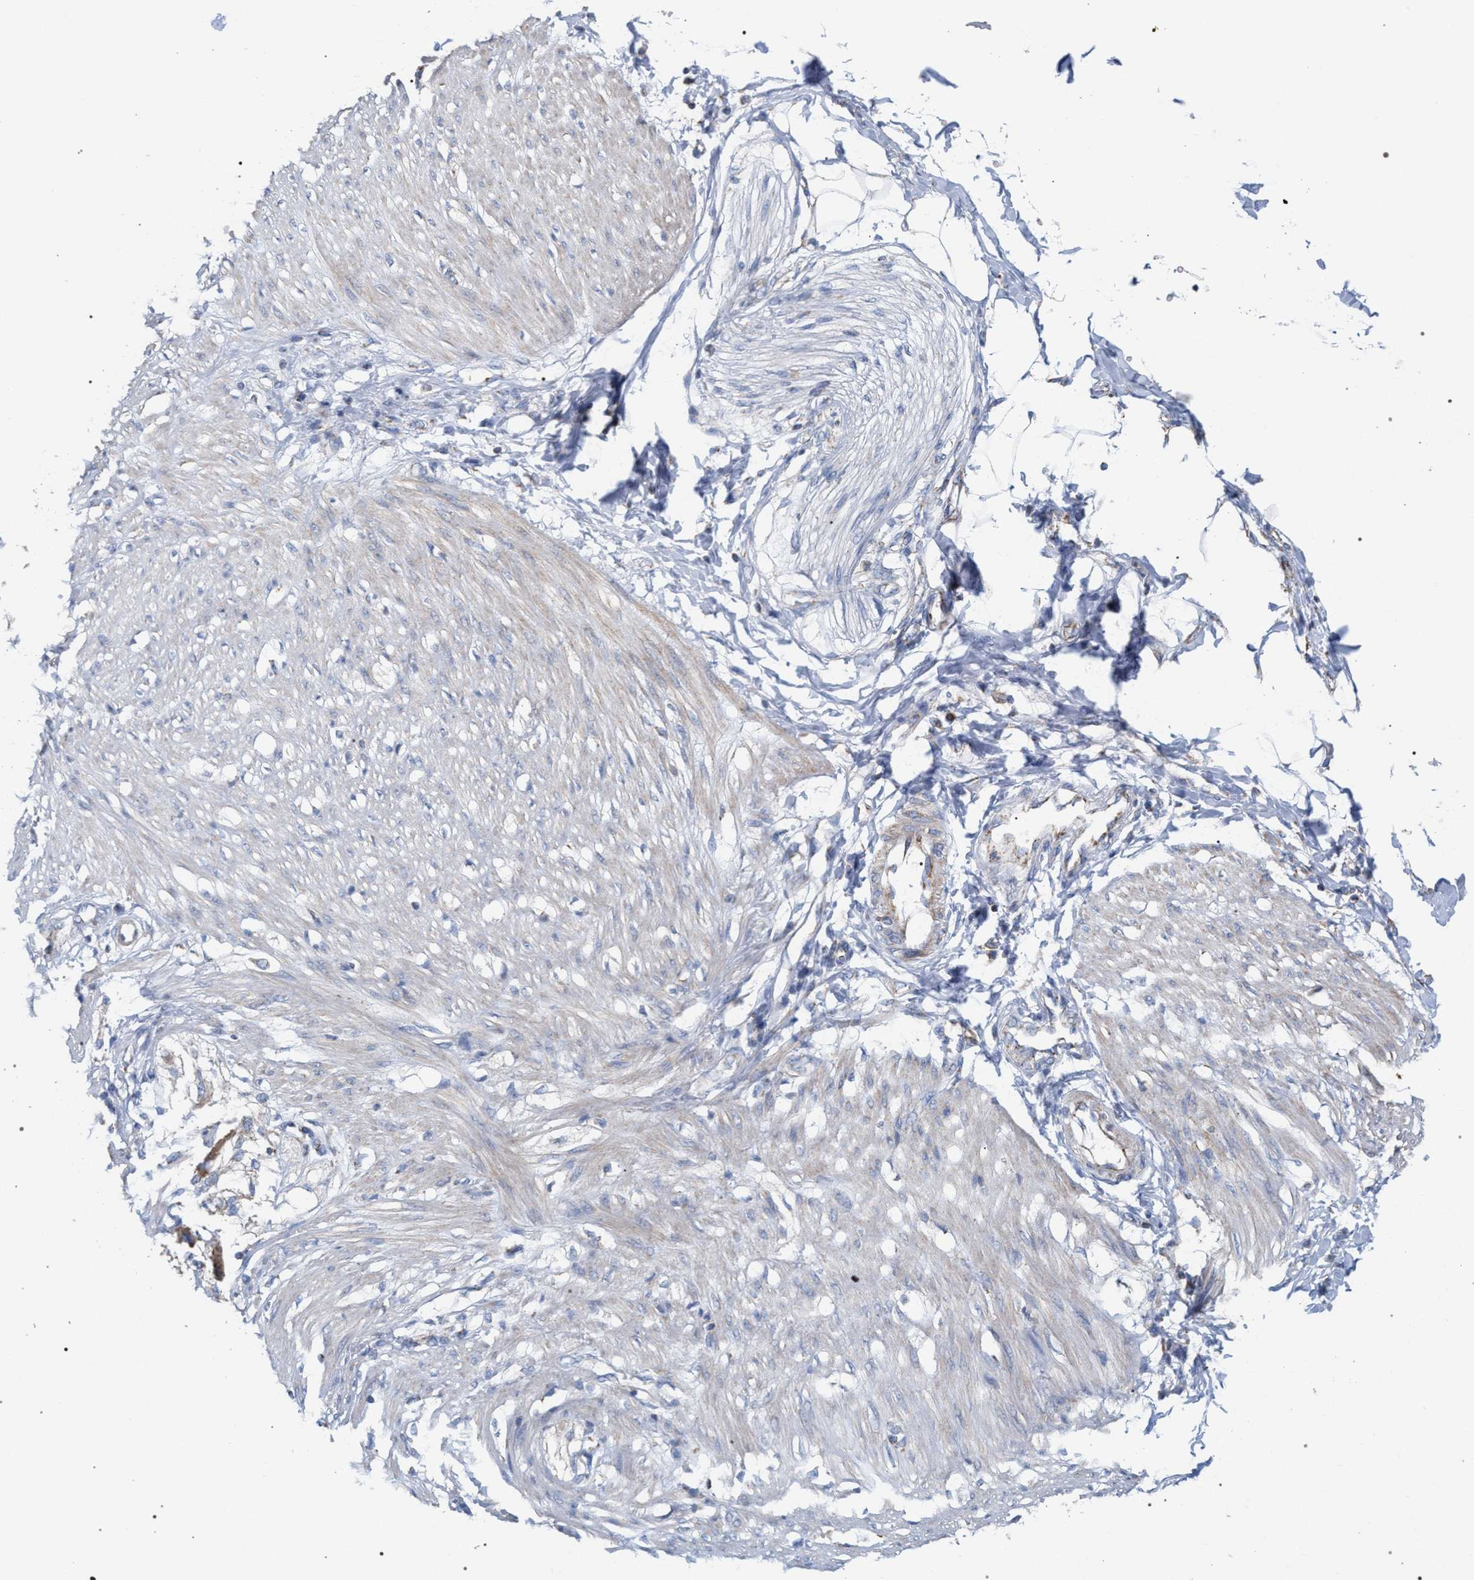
{"staining": {"intensity": "negative", "quantity": "none", "location": "none"}, "tissue": "adipose tissue", "cell_type": "Adipocytes", "image_type": "normal", "snomed": [{"axis": "morphology", "description": "Normal tissue, NOS"}, {"axis": "morphology", "description": "Adenocarcinoma, NOS"}, {"axis": "topography", "description": "Colon"}, {"axis": "topography", "description": "Peripheral nerve tissue"}], "caption": "This photomicrograph is of normal adipose tissue stained with immunohistochemistry to label a protein in brown with the nuclei are counter-stained blue. There is no expression in adipocytes.", "gene": "ECI2", "patient": {"sex": "male", "age": 14}}